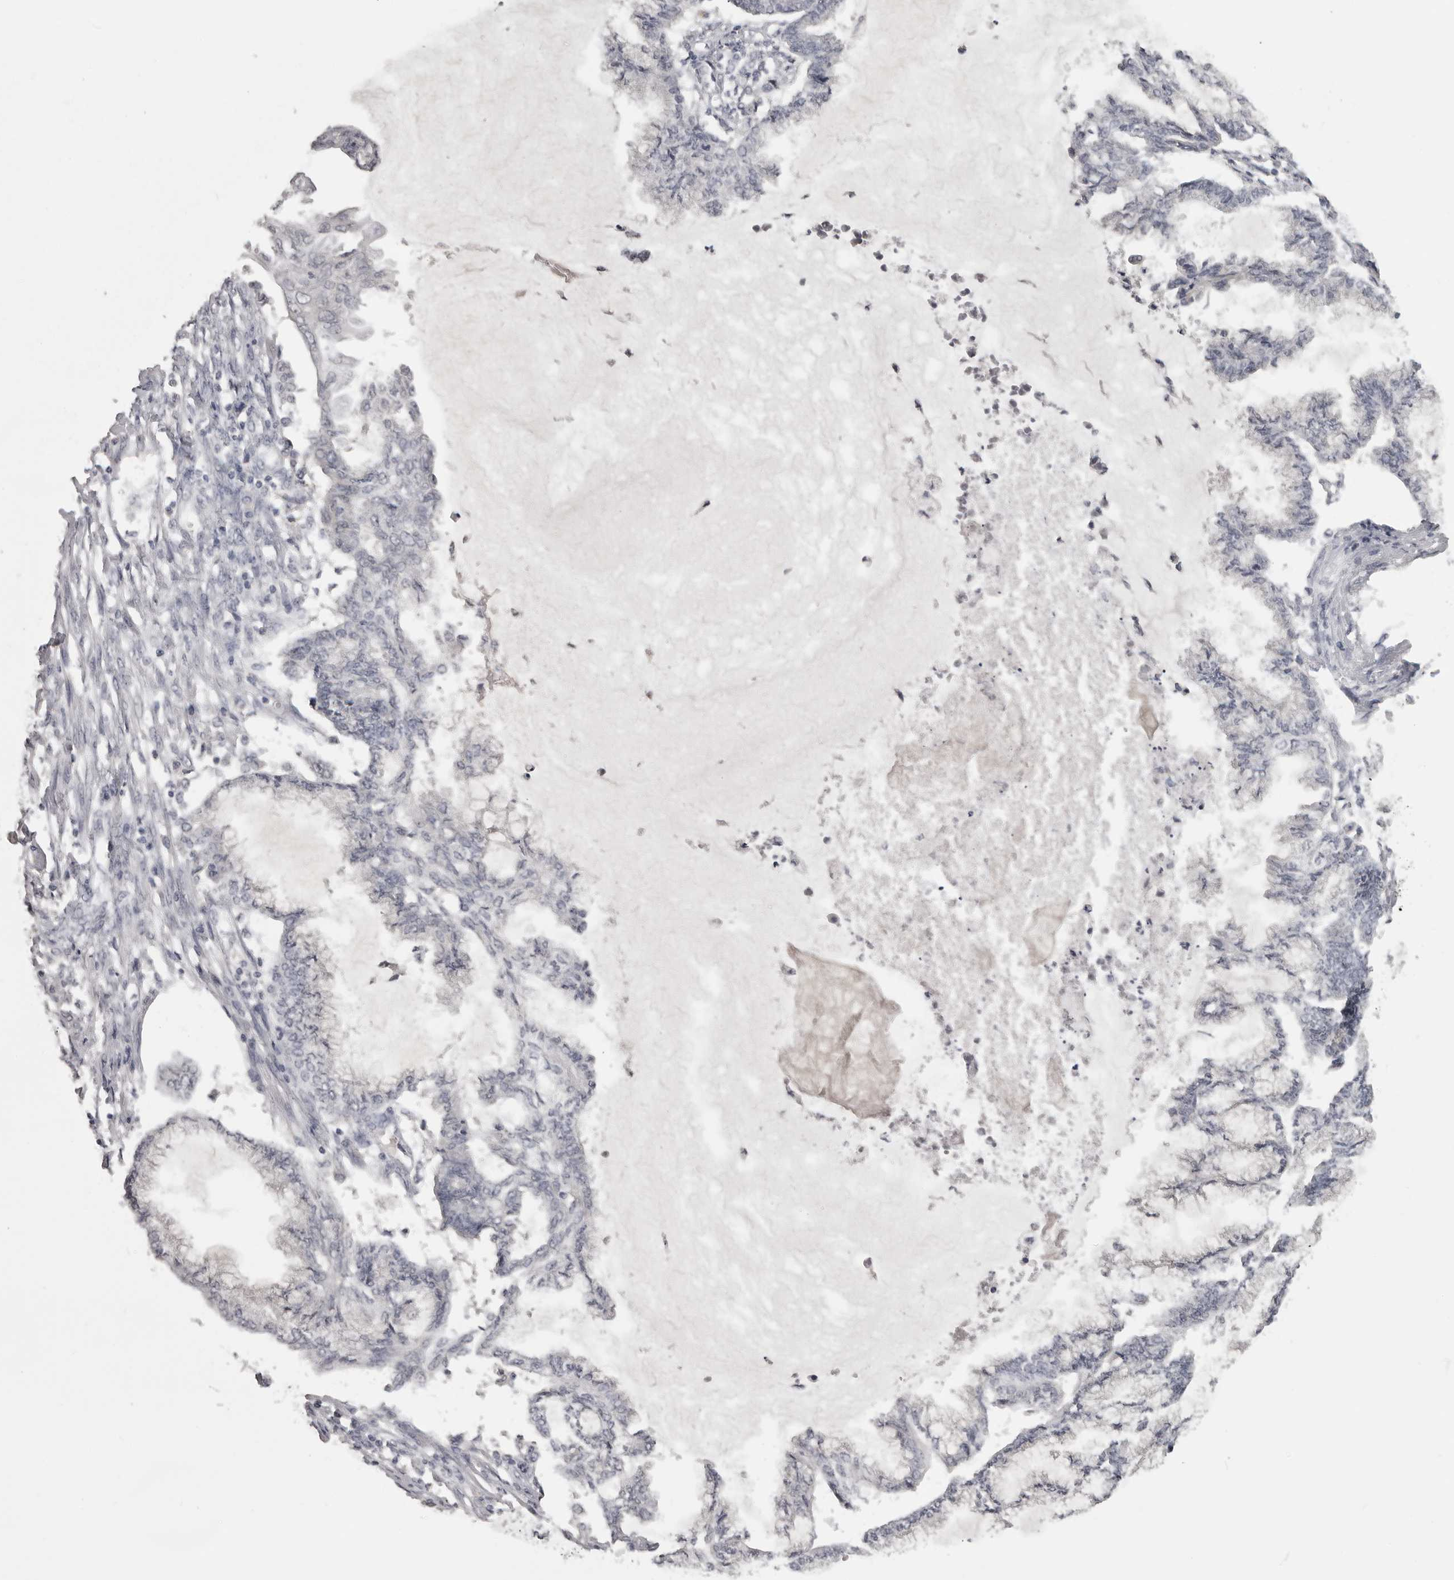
{"staining": {"intensity": "negative", "quantity": "none", "location": "none"}, "tissue": "endometrial cancer", "cell_type": "Tumor cells", "image_type": "cancer", "snomed": [{"axis": "morphology", "description": "Adenocarcinoma, NOS"}, {"axis": "topography", "description": "Endometrium"}], "caption": "Protein analysis of endometrial cancer (adenocarcinoma) reveals no significant staining in tumor cells.", "gene": "MRTO4", "patient": {"sex": "female", "age": 86}}